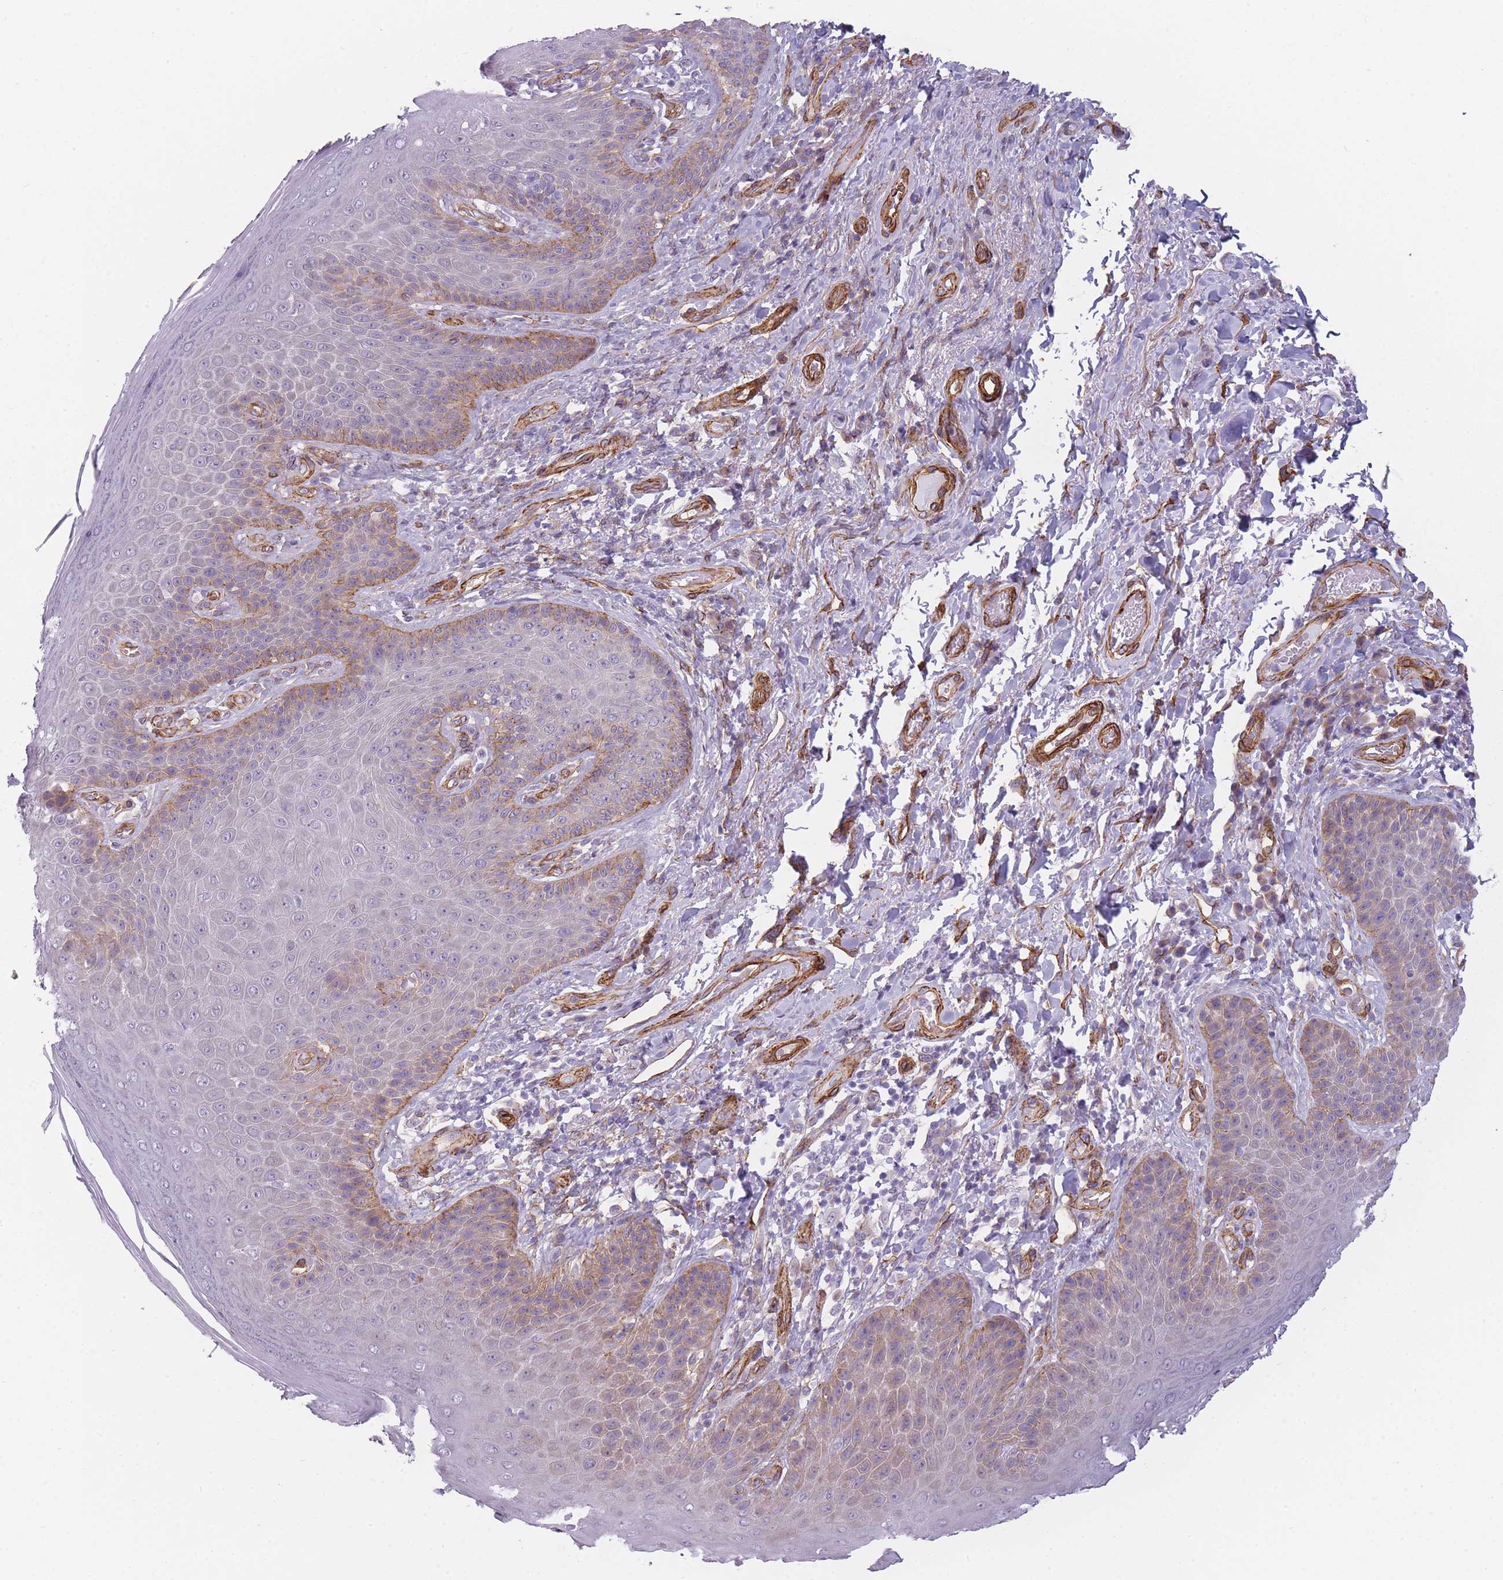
{"staining": {"intensity": "moderate", "quantity": "<25%", "location": "cytoplasmic/membranous"}, "tissue": "skin", "cell_type": "Epidermal cells", "image_type": "normal", "snomed": [{"axis": "morphology", "description": "Normal tissue, NOS"}, {"axis": "topography", "description": "Anal"}], "caption": "Immunohistochemical staining of unremarkable human skin displays low levels of moderate cytoplasmic/membranous positivity in about <25% of epidermal cells.", "gene": "OR6B2", "patient": {"sex": "female", "age": 89}}